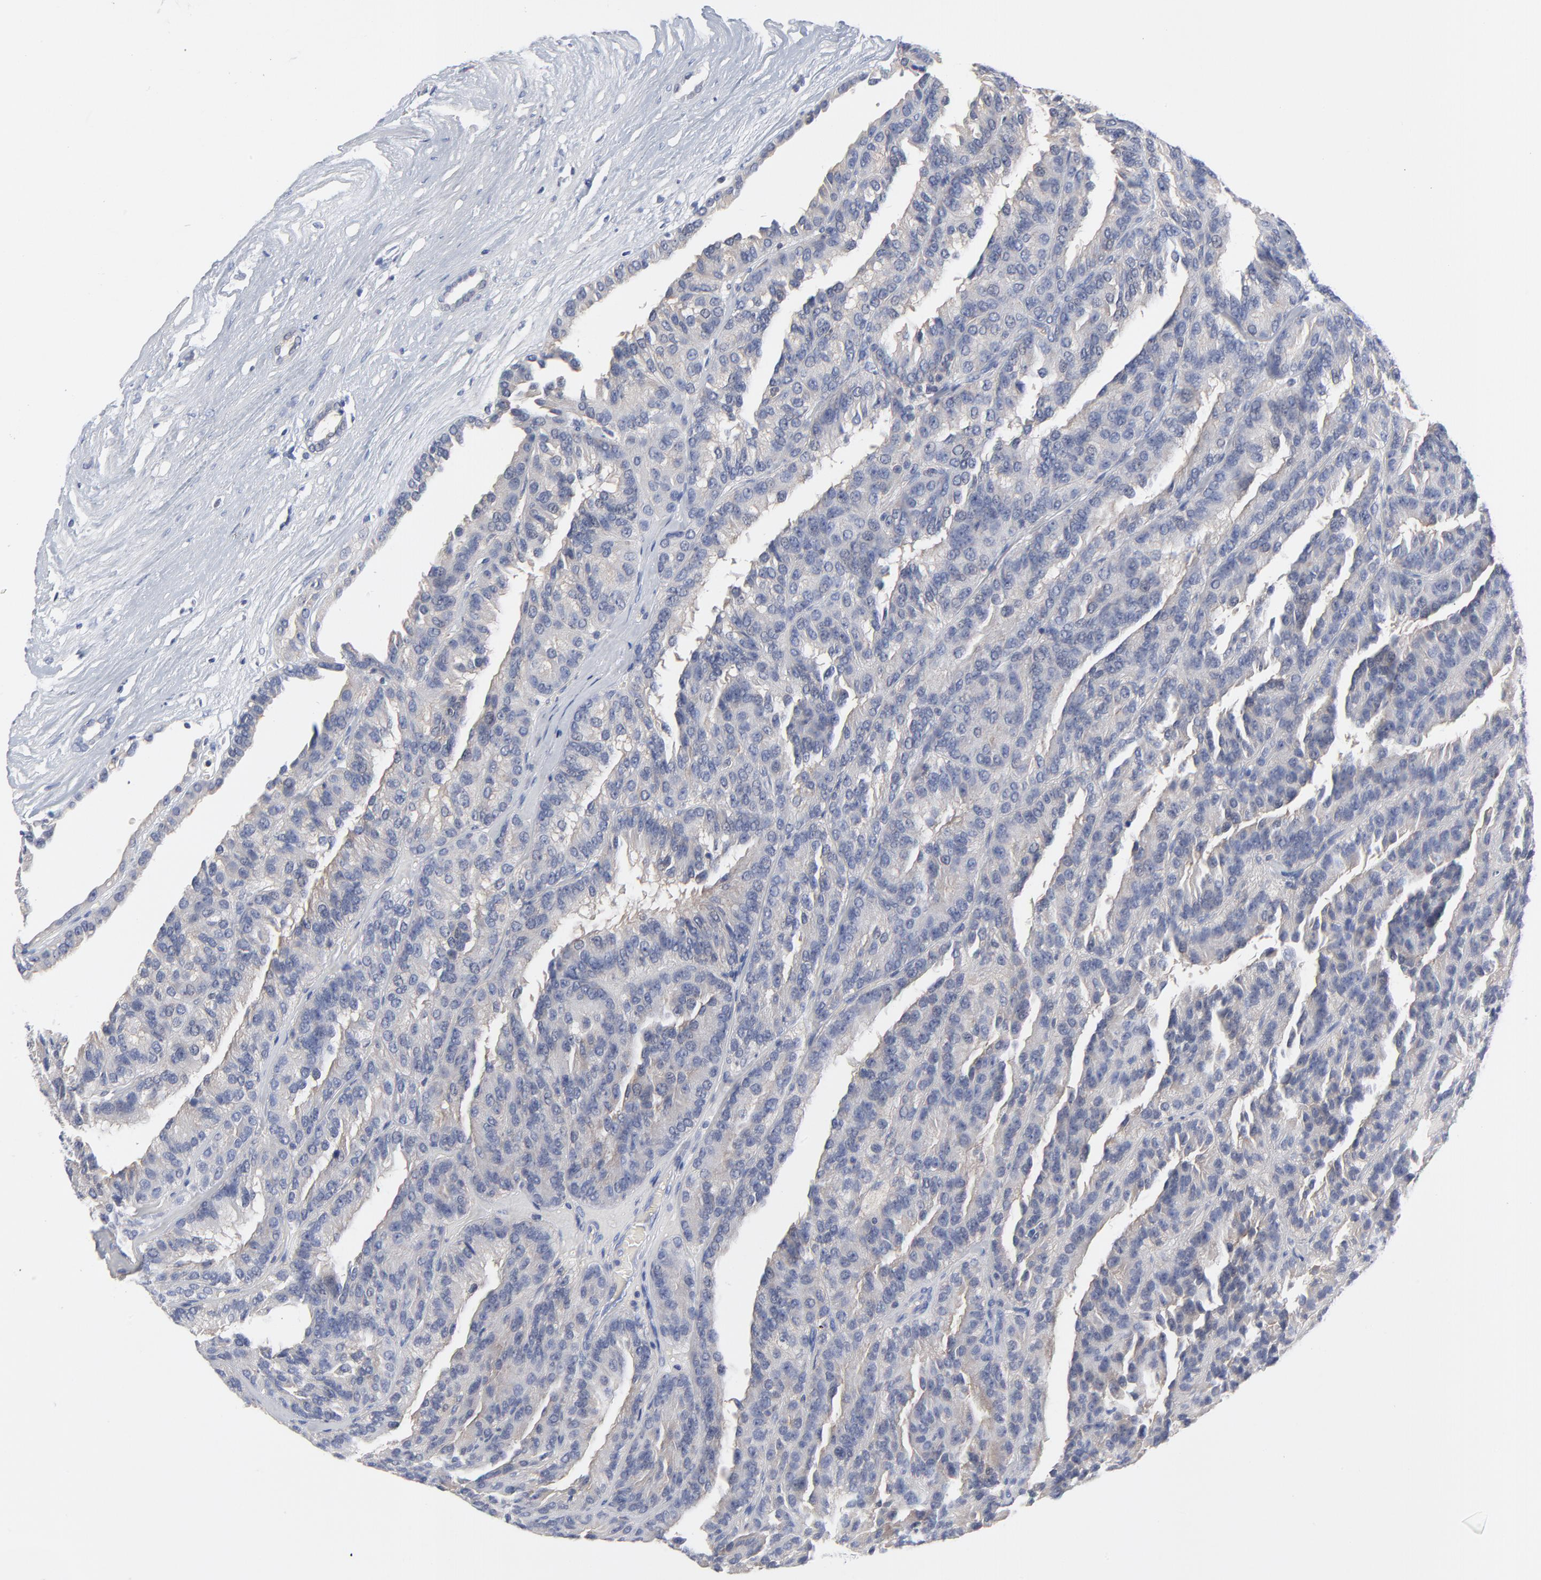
{"staining": {"intensity": "negative", "quantity": "none", "location": "none"}, "tissue": "renal cancer", "cell_type": "Tumor cells", "image_type": "cancer", "snomed": [{"axis": "morphology", "description": "Adenocarcinoma, NOS"}, {"axis": "topography", "description": "Kidney"}], "caption": "Tumor cells show no significant protein expression in renal cancer.", "gene": "CAB39L", "patient": {"sex": "male", "age": 46}}